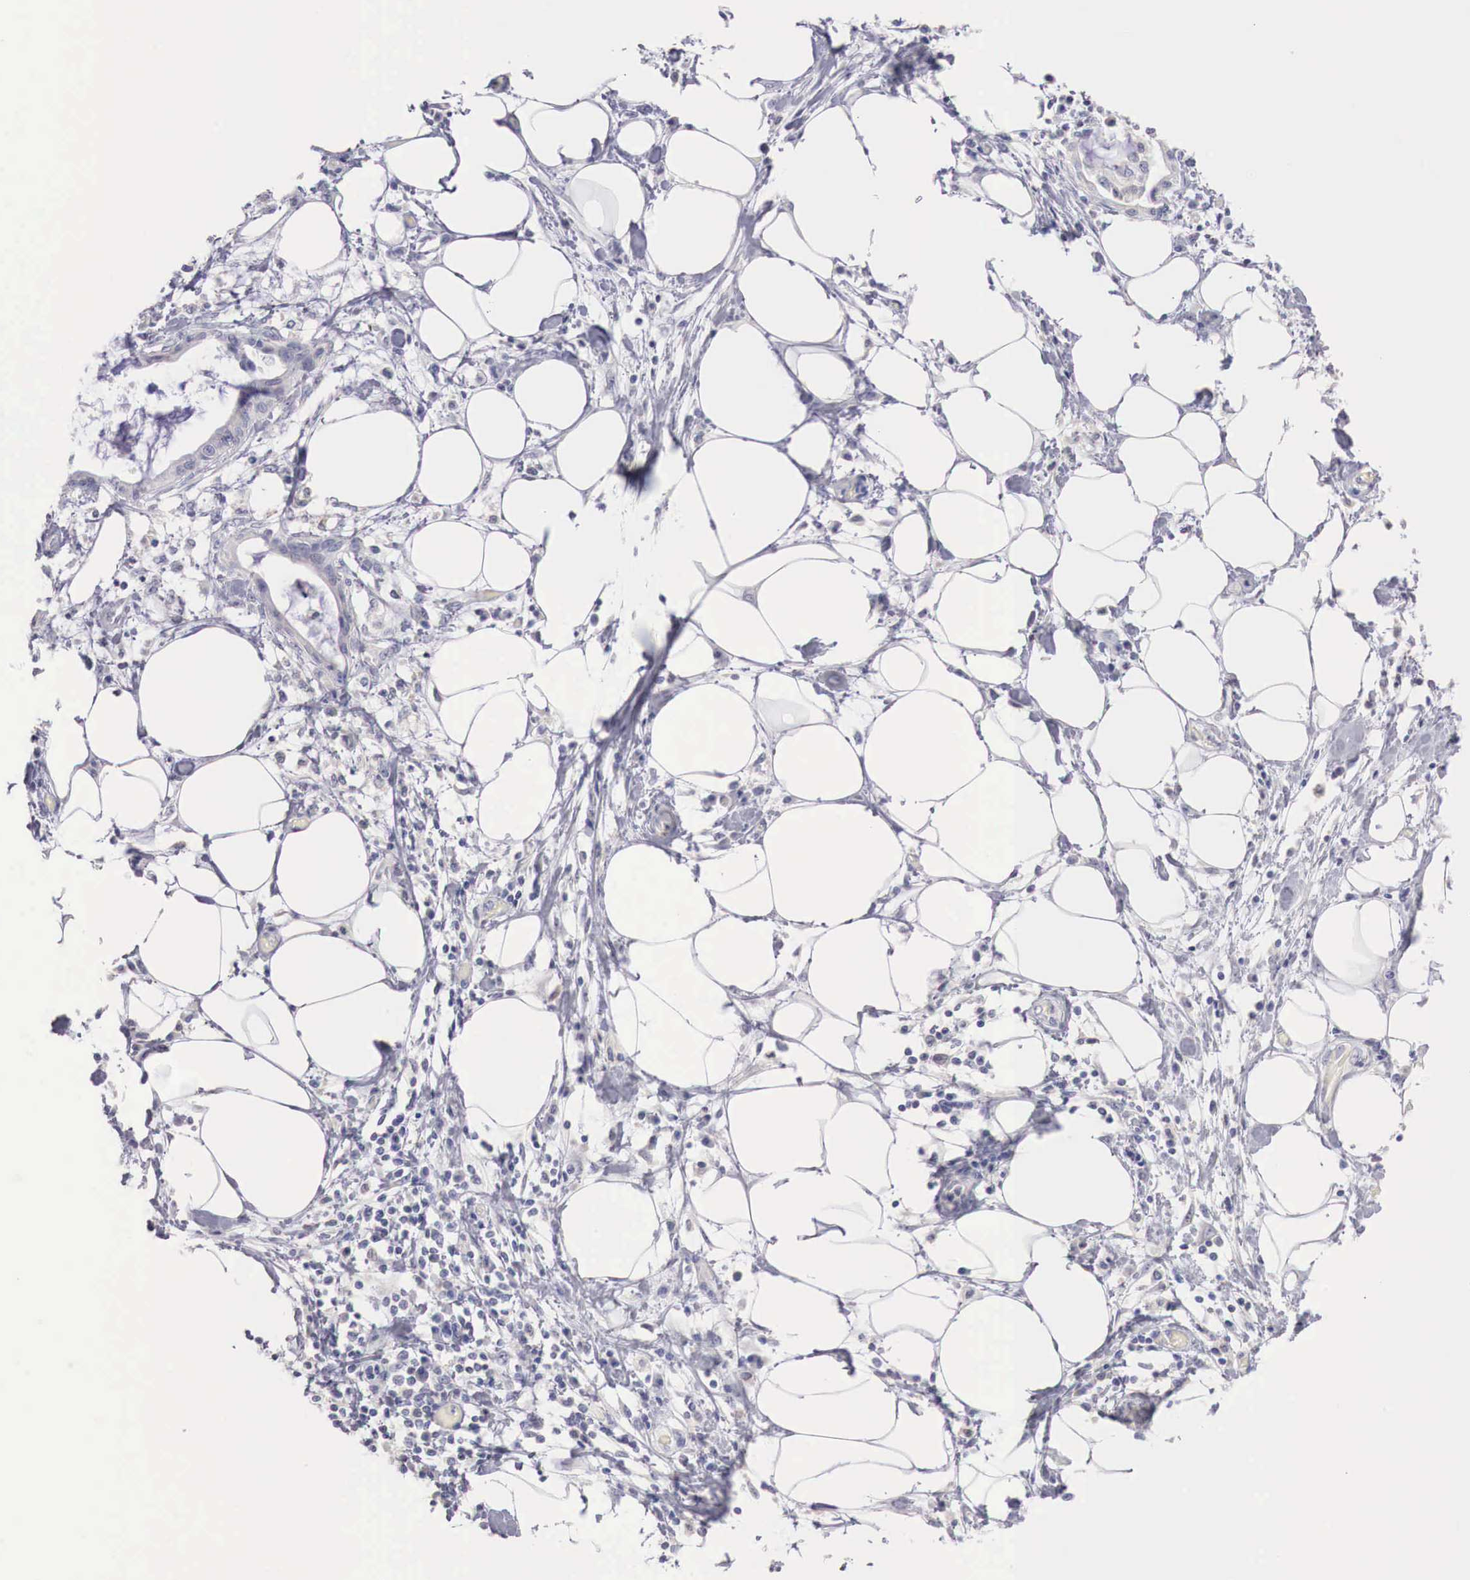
{"staining": {"intensity": "negative", "quantity": "none", "location": "none"}, "tissue": "pancreatic cancer", "cell_type": "Tumor cells", "image_type": "cancer", "snomed": [{"axis": "morphology", "description": "Adenocarcinoma, NOS"}, {"axis": "topography", "description": "Pancreas"}], "caption": "Tumor cells are negative for protein expression in human pancreatic cancer.", "gene": "TRIM13", "patient": {"sex": "female", "age": 64}}